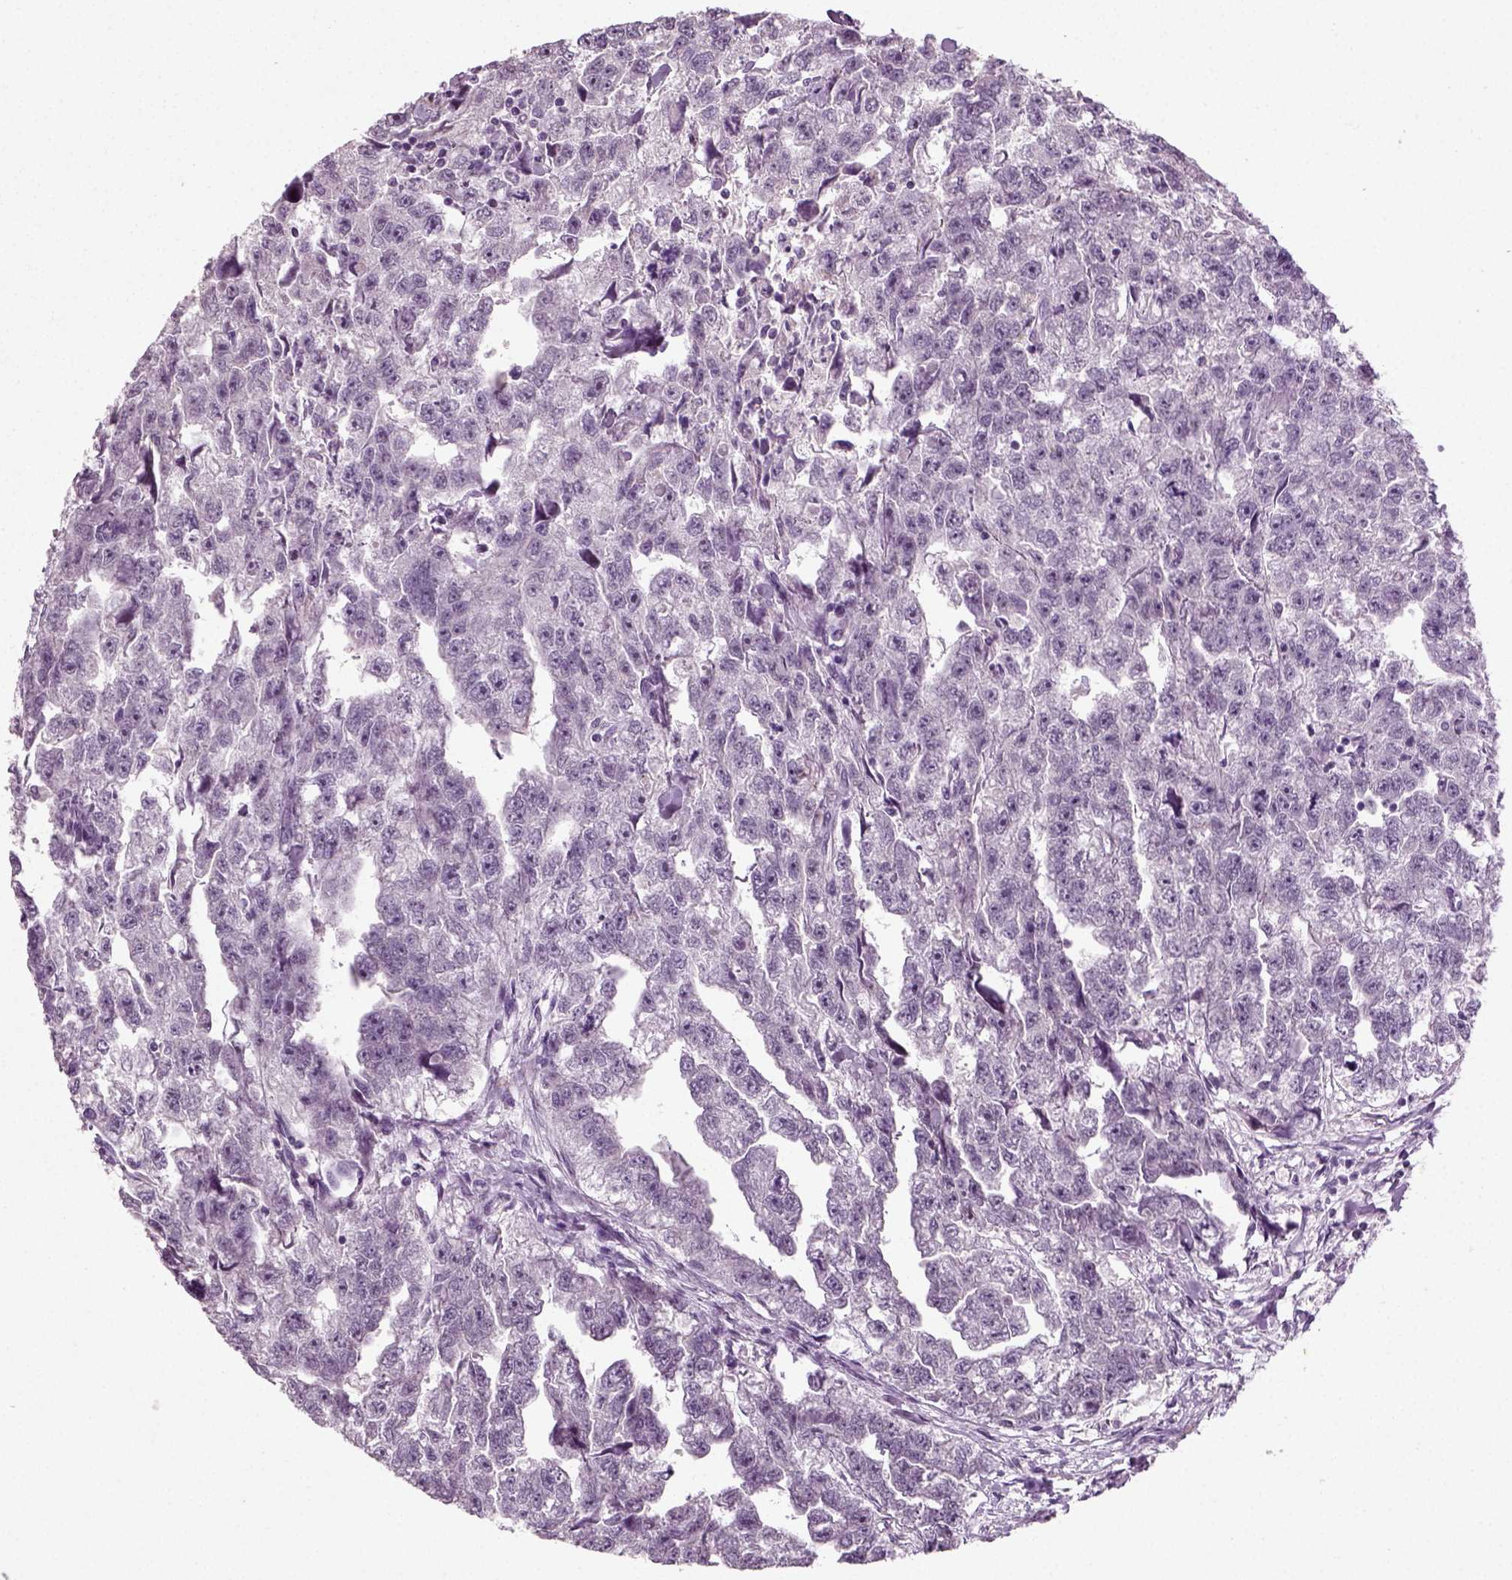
{"staining": {"intensity": "negative", "quantity": "none", "location": "none"}, "tissue": "testis cancer", "cell_type": "Tumor cells", "image_type": "cancer", "snomed": [{"axis": "morphology", "description": "Carcinoma, Embryonal, NOS"}, {"axis": "morphology", "description": "Teratoma, malignant, NOS"}, {"axis": "topography", "description": "Testis"}], "caption": "Tumor cells are negative for protein expression in human testis embryonal carcinoma.", "gene": "SYNGAP1", "patient": {"sex": "male", "age": 44}}